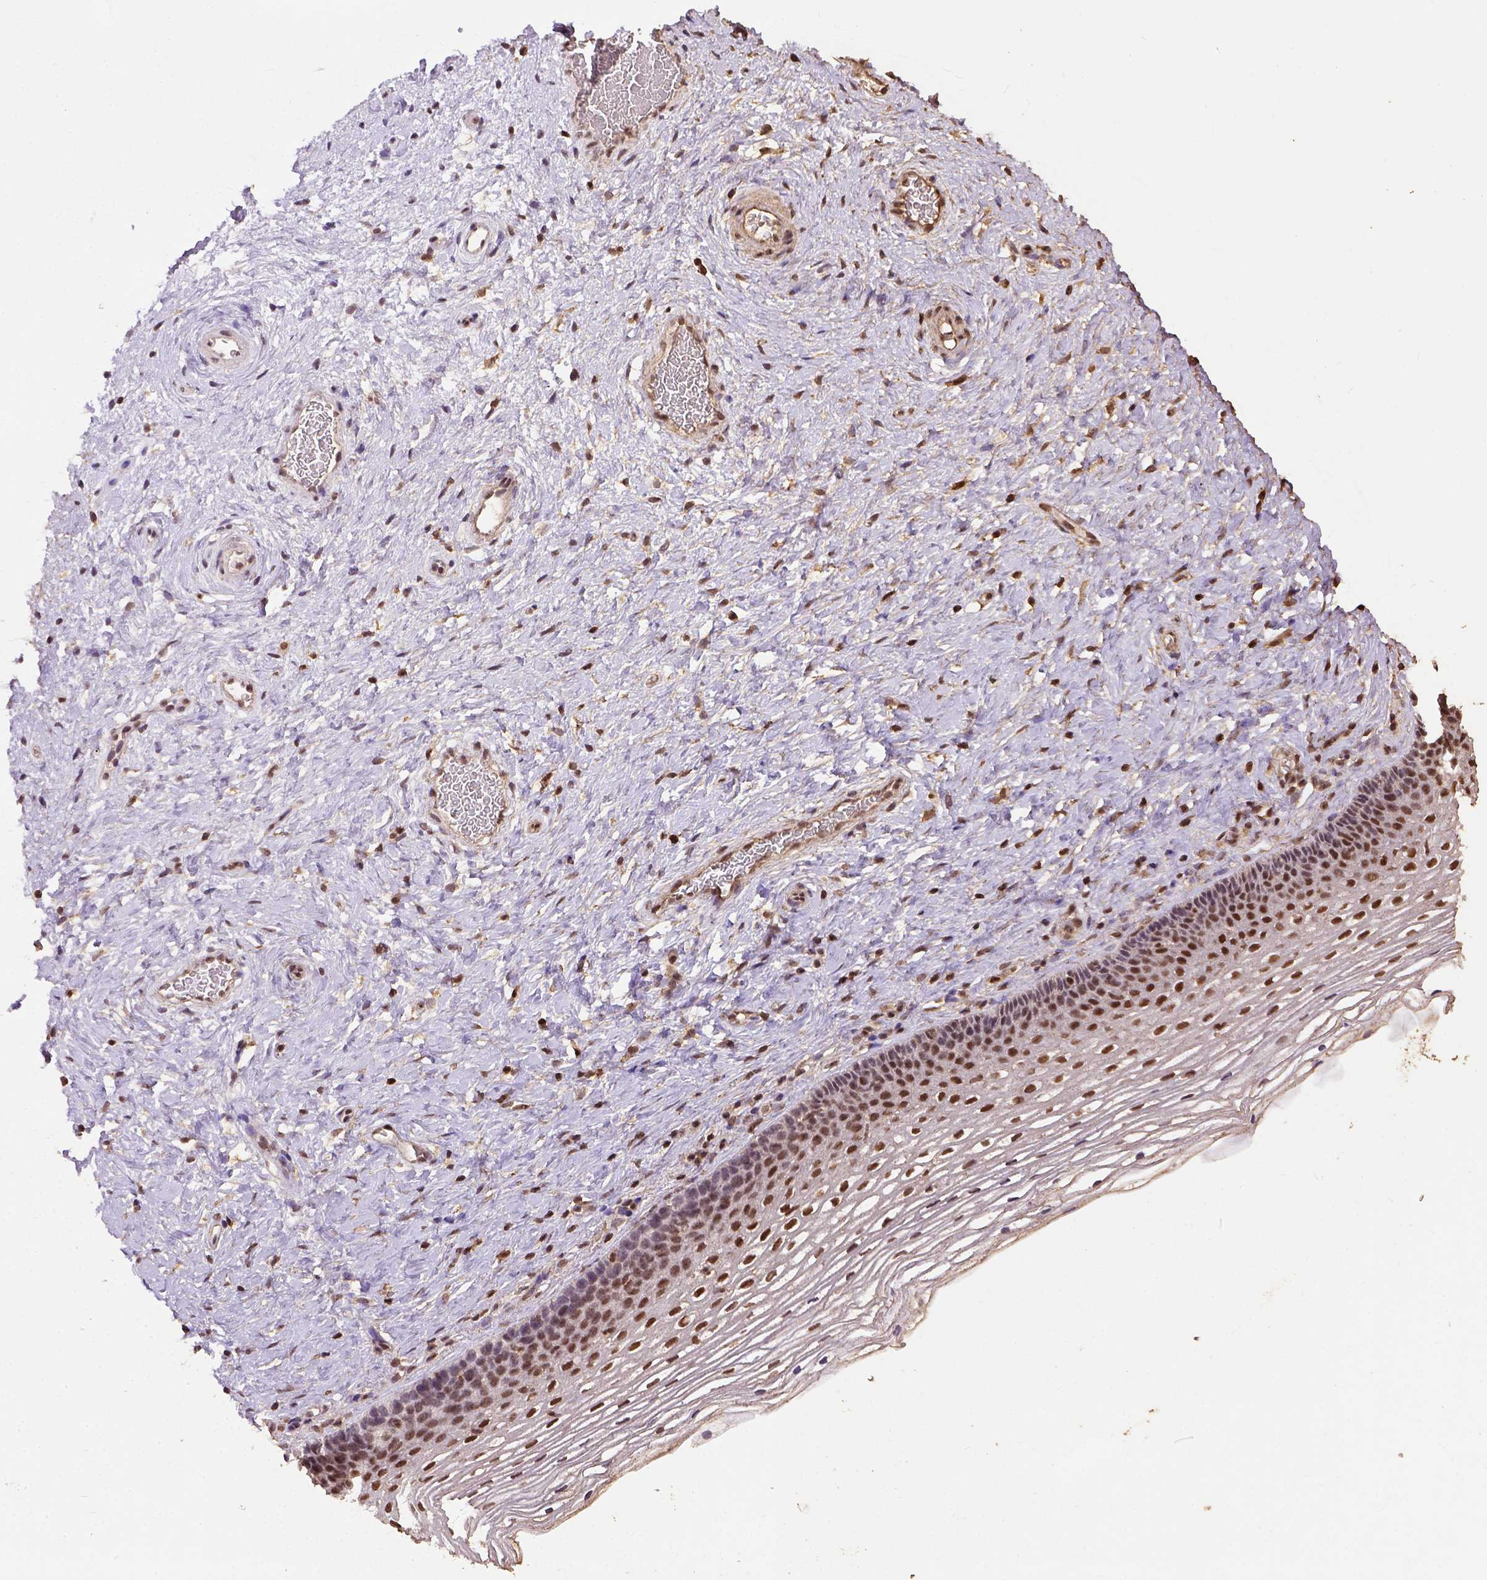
{"staining": {"intensity": "strong", "quantity": ">75%", "location": "nuclear"}, "tissue": "cervix", "cell_type": "Glandular cells", "image_type": "normal", "snomed": [{"axis": "morphology", "description": "Normal tissue, NOS"}, {"axis": "topography", "description": "Cervix"}], "caption": "Immunohistochemical staining of benign cervix reveals >75% levels of strong nuclear protein staining in about >75% of glandular cells. (DAB IHC, brown staining for protein, blue staining for nuclei).", "gene": "NACC1", "patient": {"sex": "female", "age": 34}}